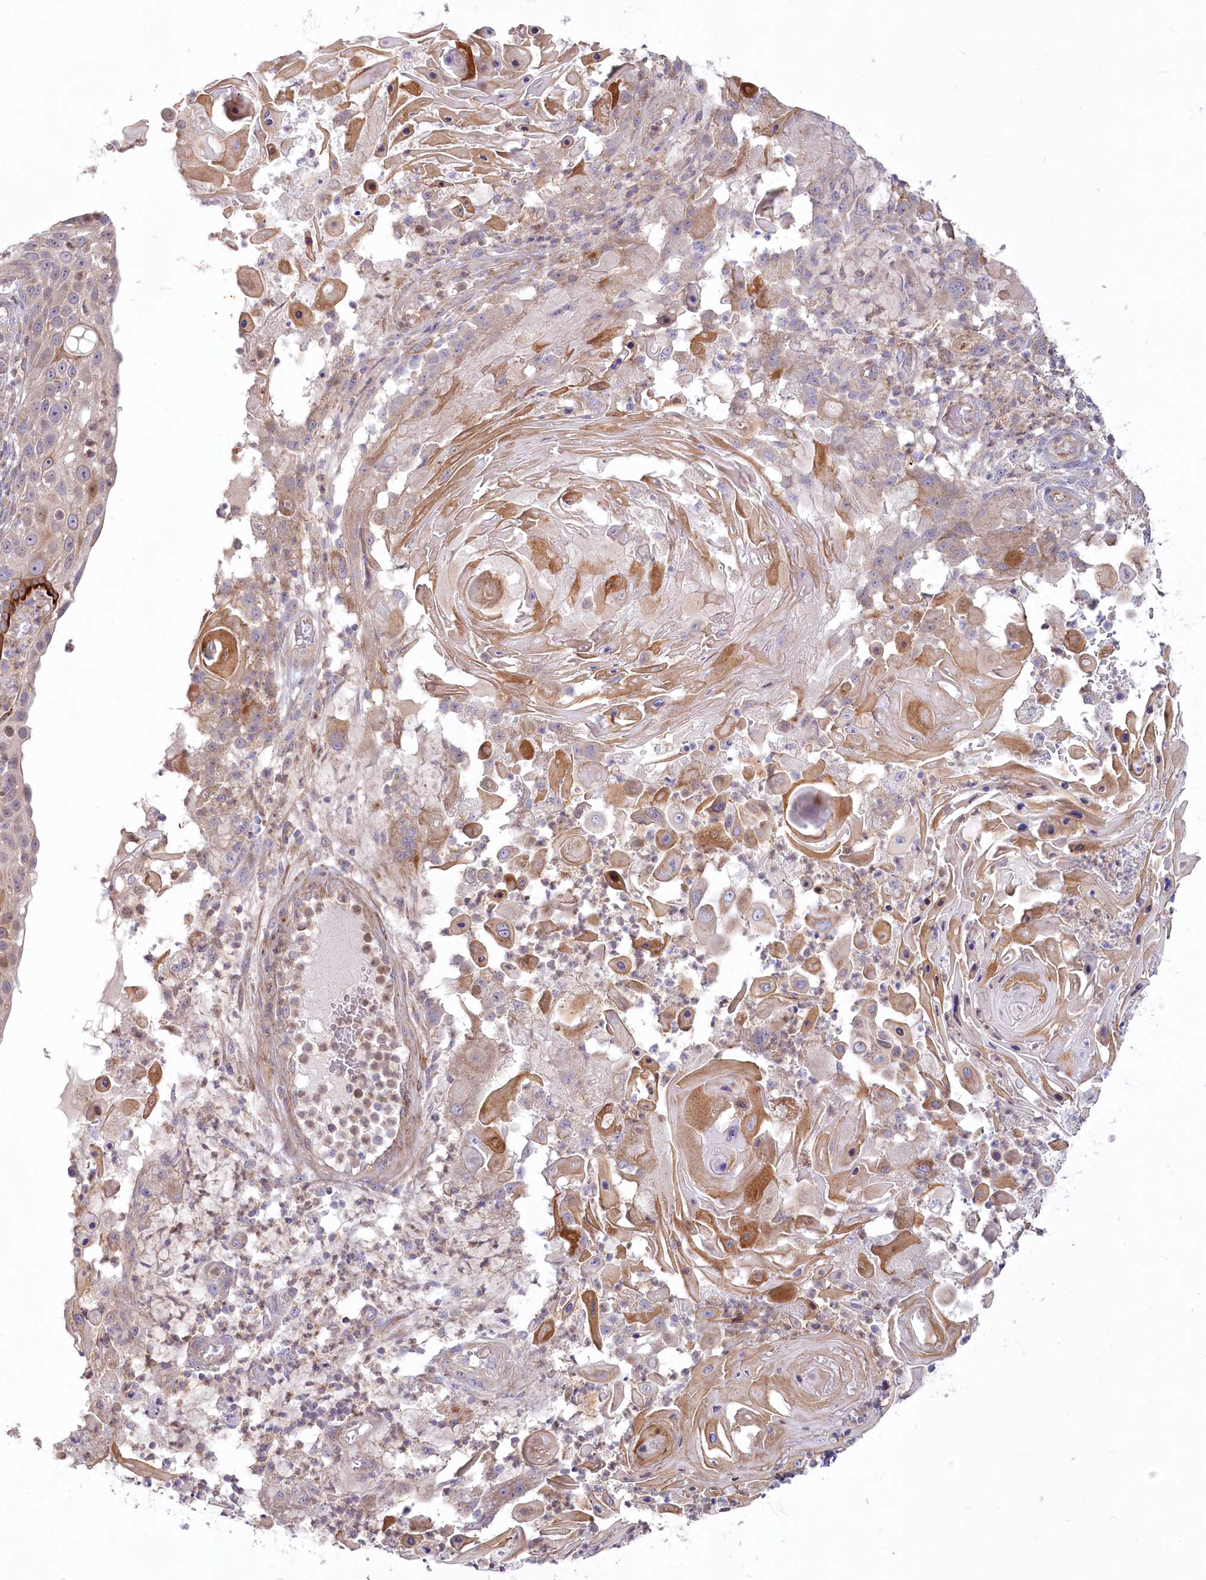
{"staining": {"intensity": "moderate", "quantity": "25%-75%", "location": "cytoplasmic/membranous"}, "tissue": "skin cancer", "cell_type": "Tumor cells", "image_type": "cancer", "snomed": [{"axis": "morphology", "description": "Squamous cell carcinoma, NOS"}, {"axis": "topography", "description": "Skin"}], "caption": "Skin squamous cell carcinoma stained with a brown dye exhibits moderate cytoplasmic/membranous positive expression in approximately 25%-75% of tumor cells.", "gene": "MTG1", "patient": {"sex": "female", "age": 44}}